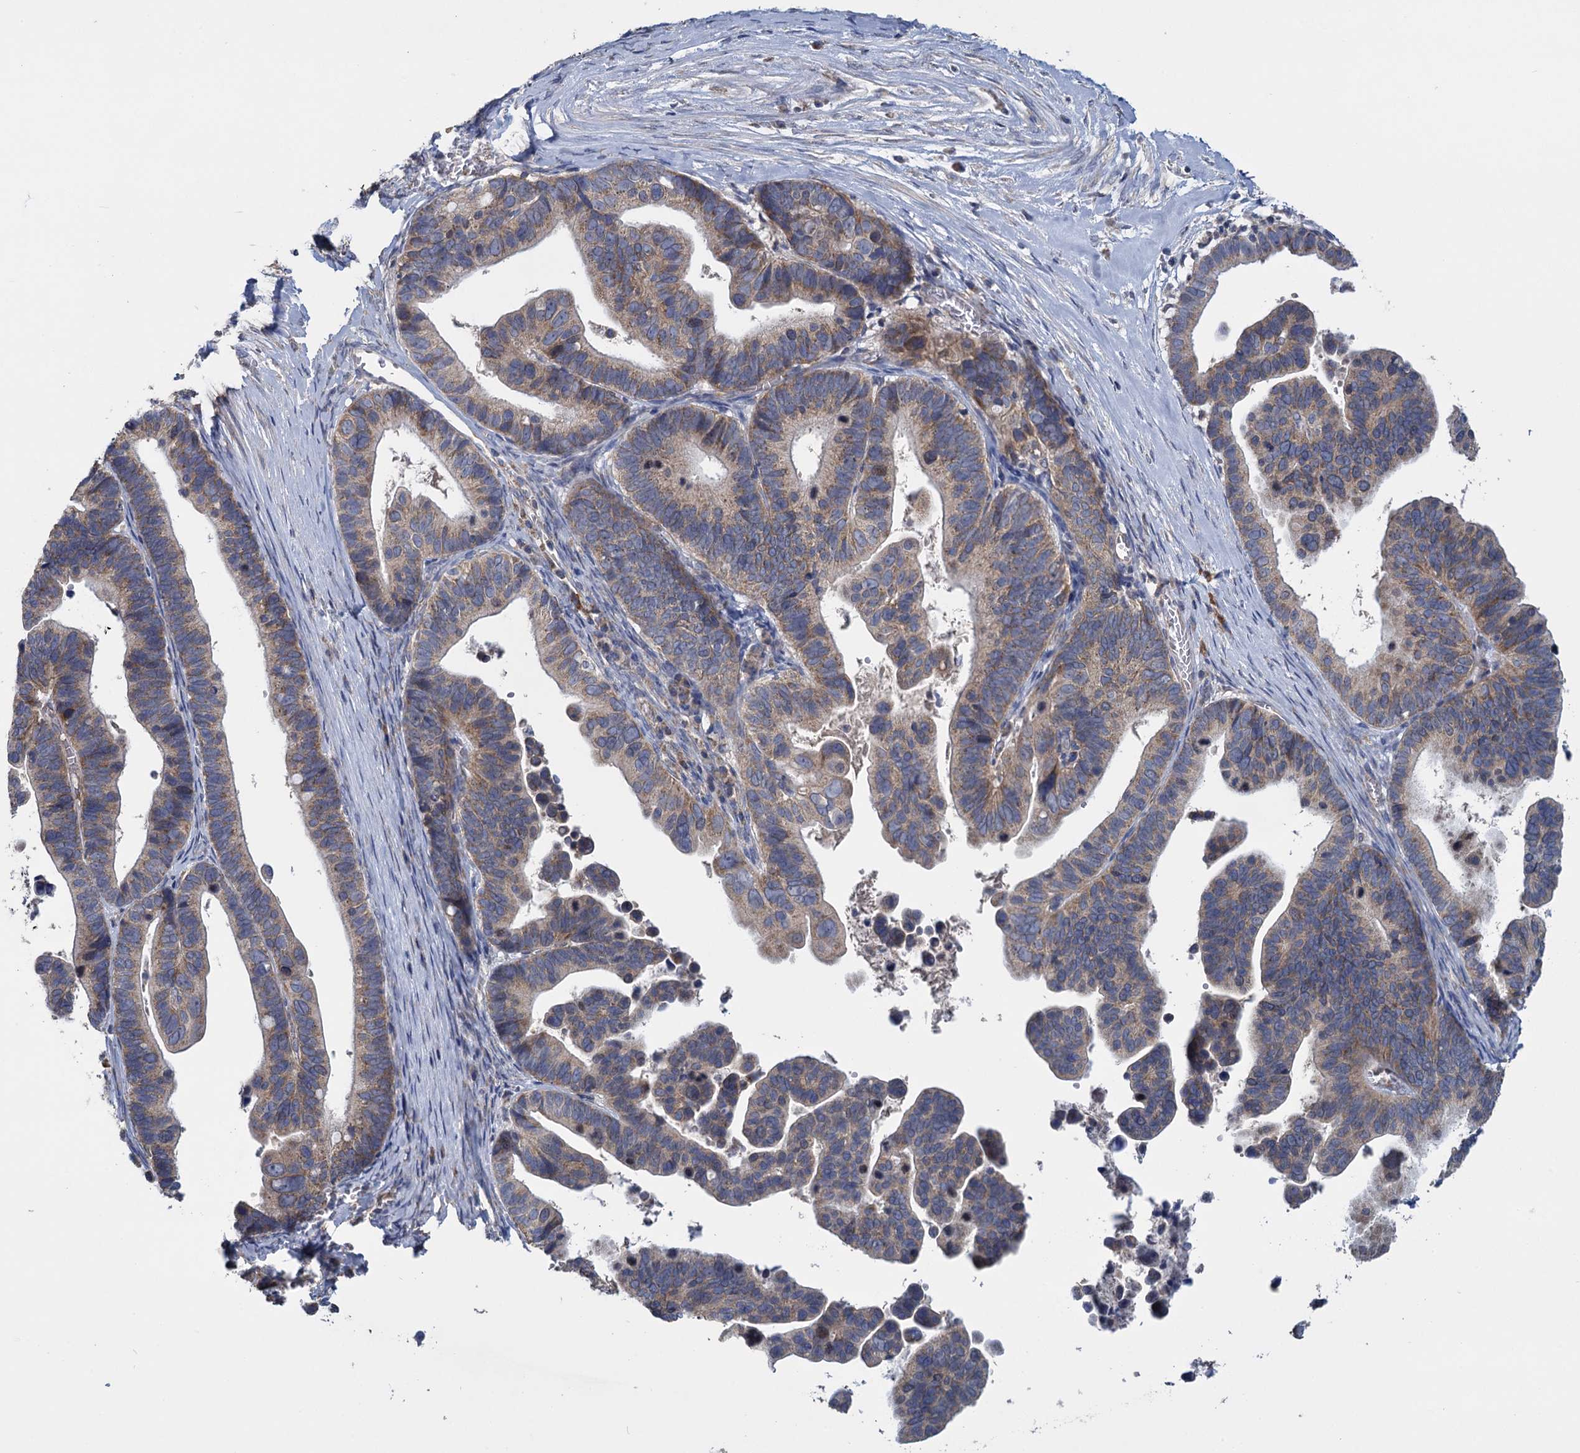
{"staining": {"intensity": "moderate", "quantity": ">75%", "location": "cytoplasmic/membranous"}, "tissue": "ovarian cancer", "cell_type": "Tumor cells", "image_type": "cancer", "snomed": [{"axis": "morphology", "description": "Cystadenocarcinoma, serous, NOS"}, {"axis": "topography", "description": "Ovary"}], "caption": "There is medium levels of moderate cytoplasmic/membranous positivity in tumor cells of ovarian cancer (serous cystadenocarcinoma), as demonstrated by immunohistochemical staining (brown color).", "gene": "GSTM2", "patient": {"sex": "female", "age": 56}}